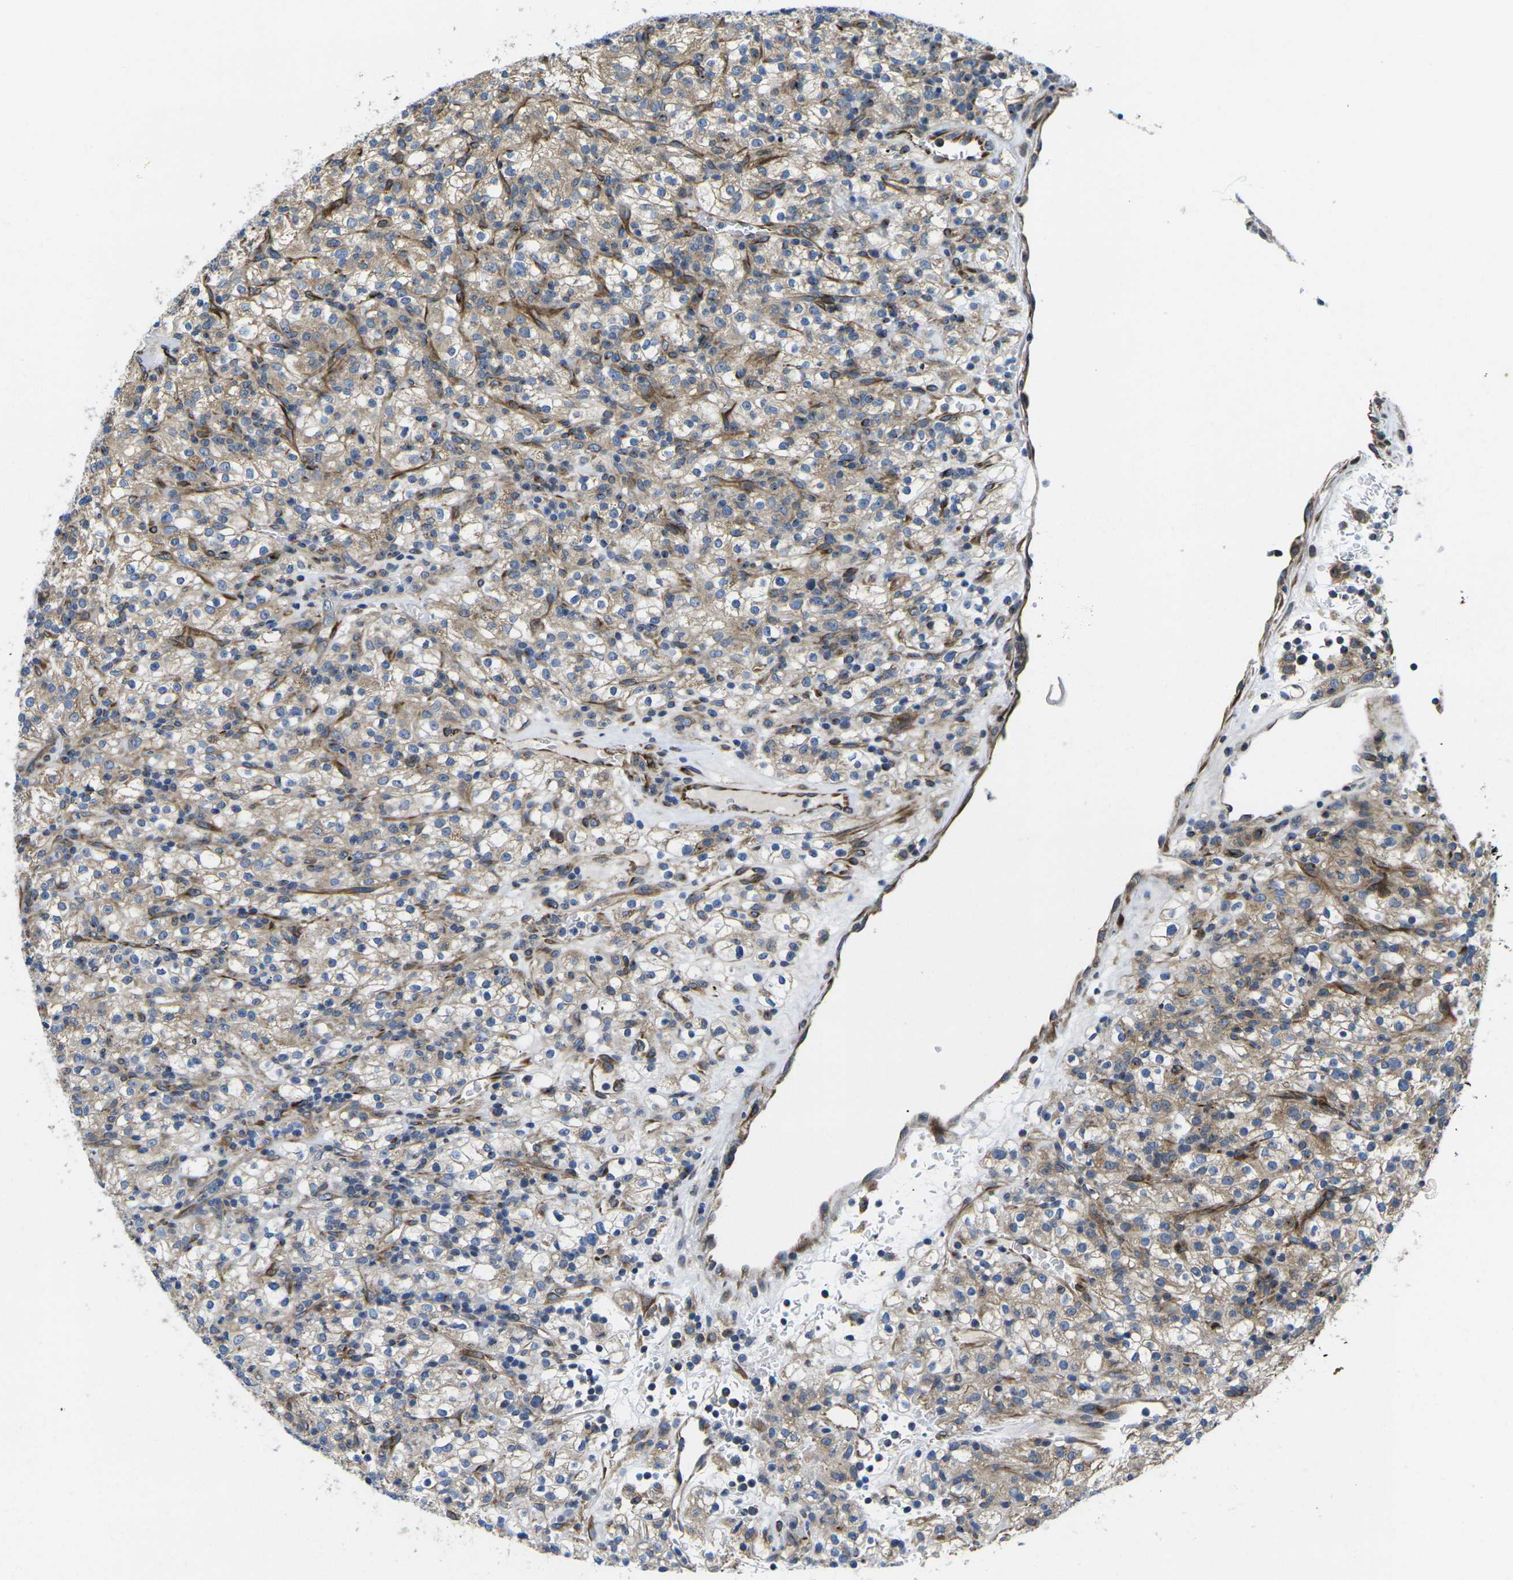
{"staining": {"intensity": "weak", "quantity": ">75%", "location": "cytoplasmic/membranous"}, "tissue": "renal cancer", "cell_type": "Tumor cells", "image_type": "cancer", "snomed": [{"axis": "morphology", "description": "Normal tissue, NOS"}, {"axis": "morphology", "description": "Adenocarcinoma, NOS"}, {"axis": "topography", "description": "Kidney"}], "caption": "Renal adenocarcinoma stained for a protein (brown) shows weak cytoplasmic/membranous positive positivity in approximately >75% of tumor cells.", "gene": "TMEFF2", "patient": {"sex": "female", "age": 72}}